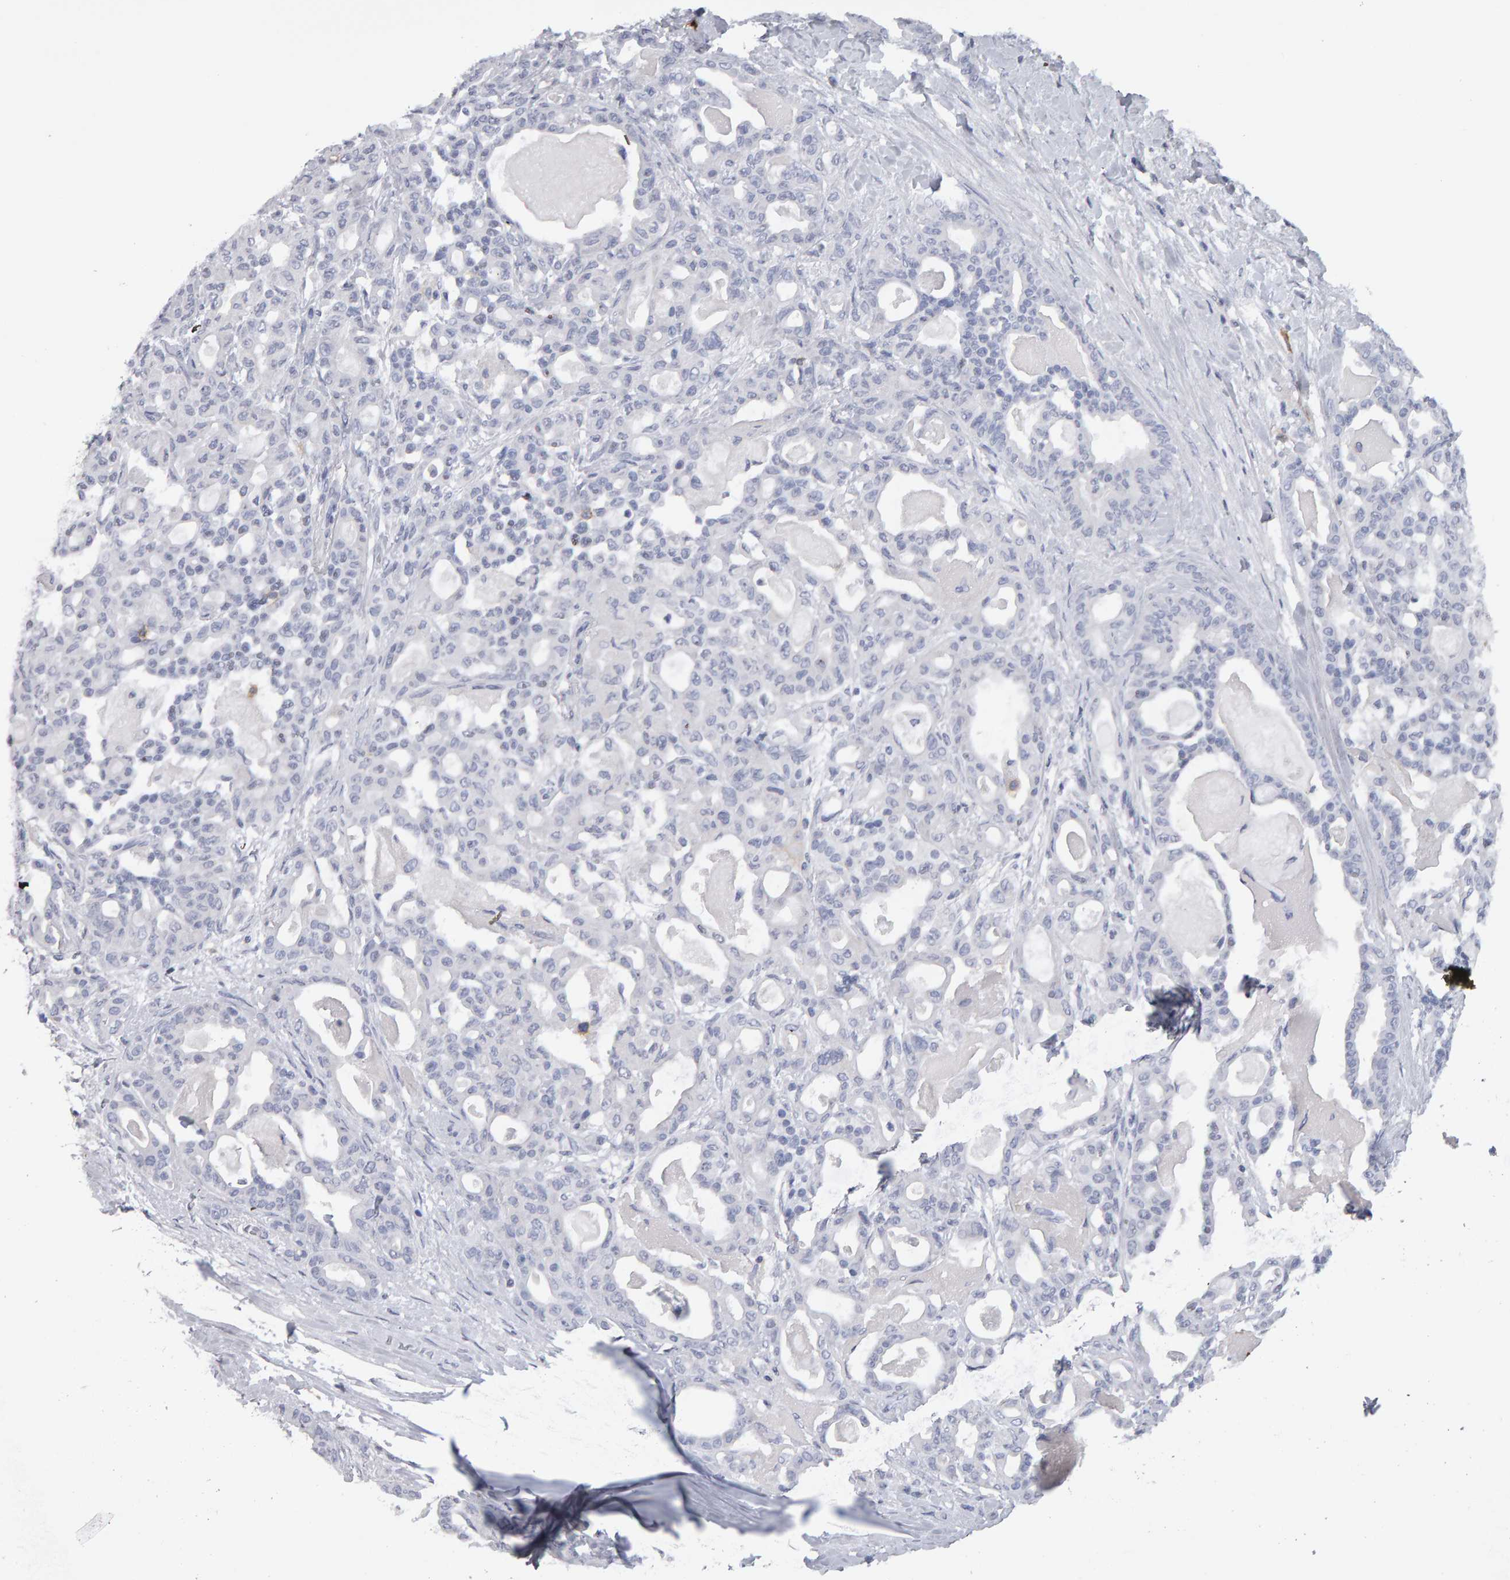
{"staining": {"intensity": "negative", "quantity": "none", "location": "none"}, "tissue": "pancreatic cancer", "cell_type": "Tumor cells", "image_type": "cancer", "snomed": [{"axis": "morphology", "description": "Adenocarcinoma, NOS"}, {"axis": "topography", "description": "Pancreas"}], "caption": "This is a photomicrograph of immunohistochemistry (IHC) staining of pancreatic cancer (adenocarcinoma), which shows no expression in tumor cells.", "gene": "CD38", "patient": {"sex": "male", "age": 63}}